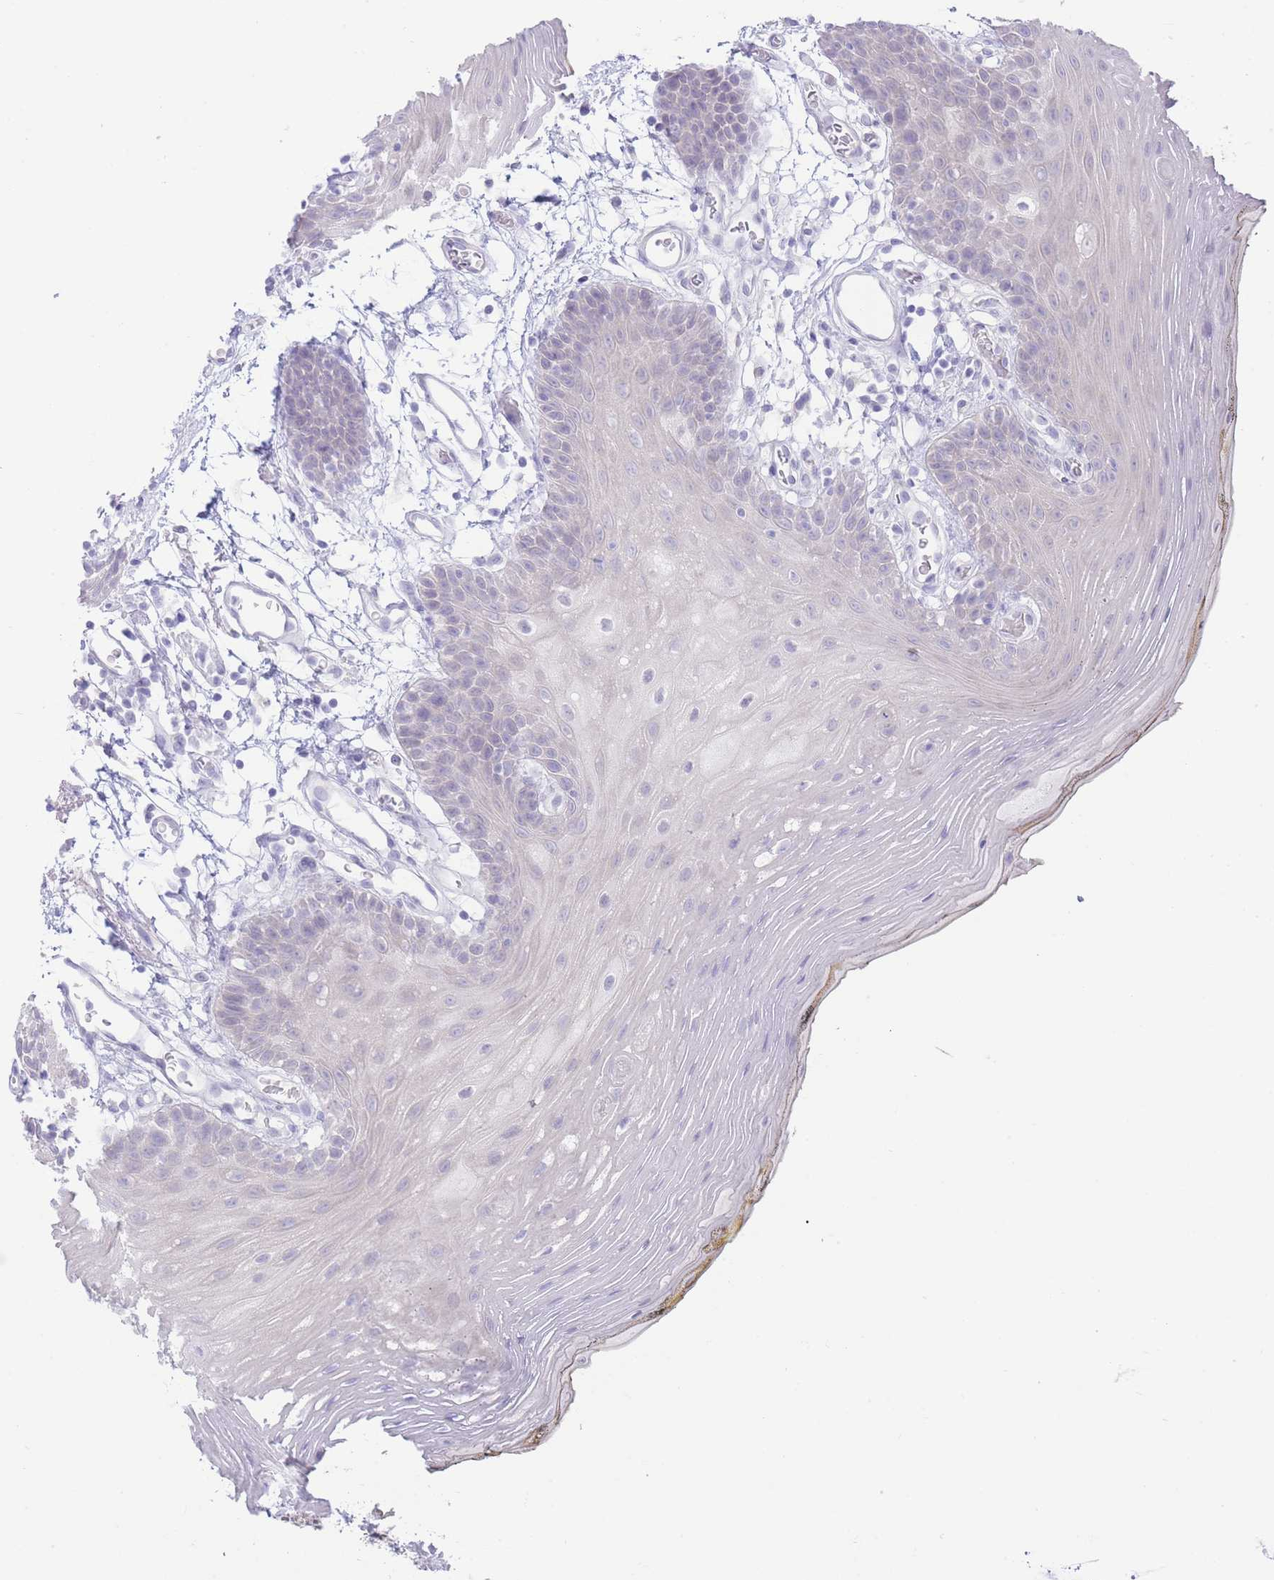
{"staining": {"intensity": "negative", "quantity": "none", "location": "none"}, "tissue": "oral mucosa", "cell_type": "Squamous epithelial cells", "image_type": "normal", "snomed": [{"axis": "morphology", "description": "Normal tissue, NOS"}, {"axis": "topography", "description": "Oral tissue"}, {"axis": "topography", "description": "Tounge, NOS"}], "caption": "Immunohistochemistry (IHC) micrograph of benign human oral mucosa stained for a protein (brown), which shows no positivity in squamous epithelial cells.", "gene": "FAH", "patient": {"sex": "female", "age": 81}}